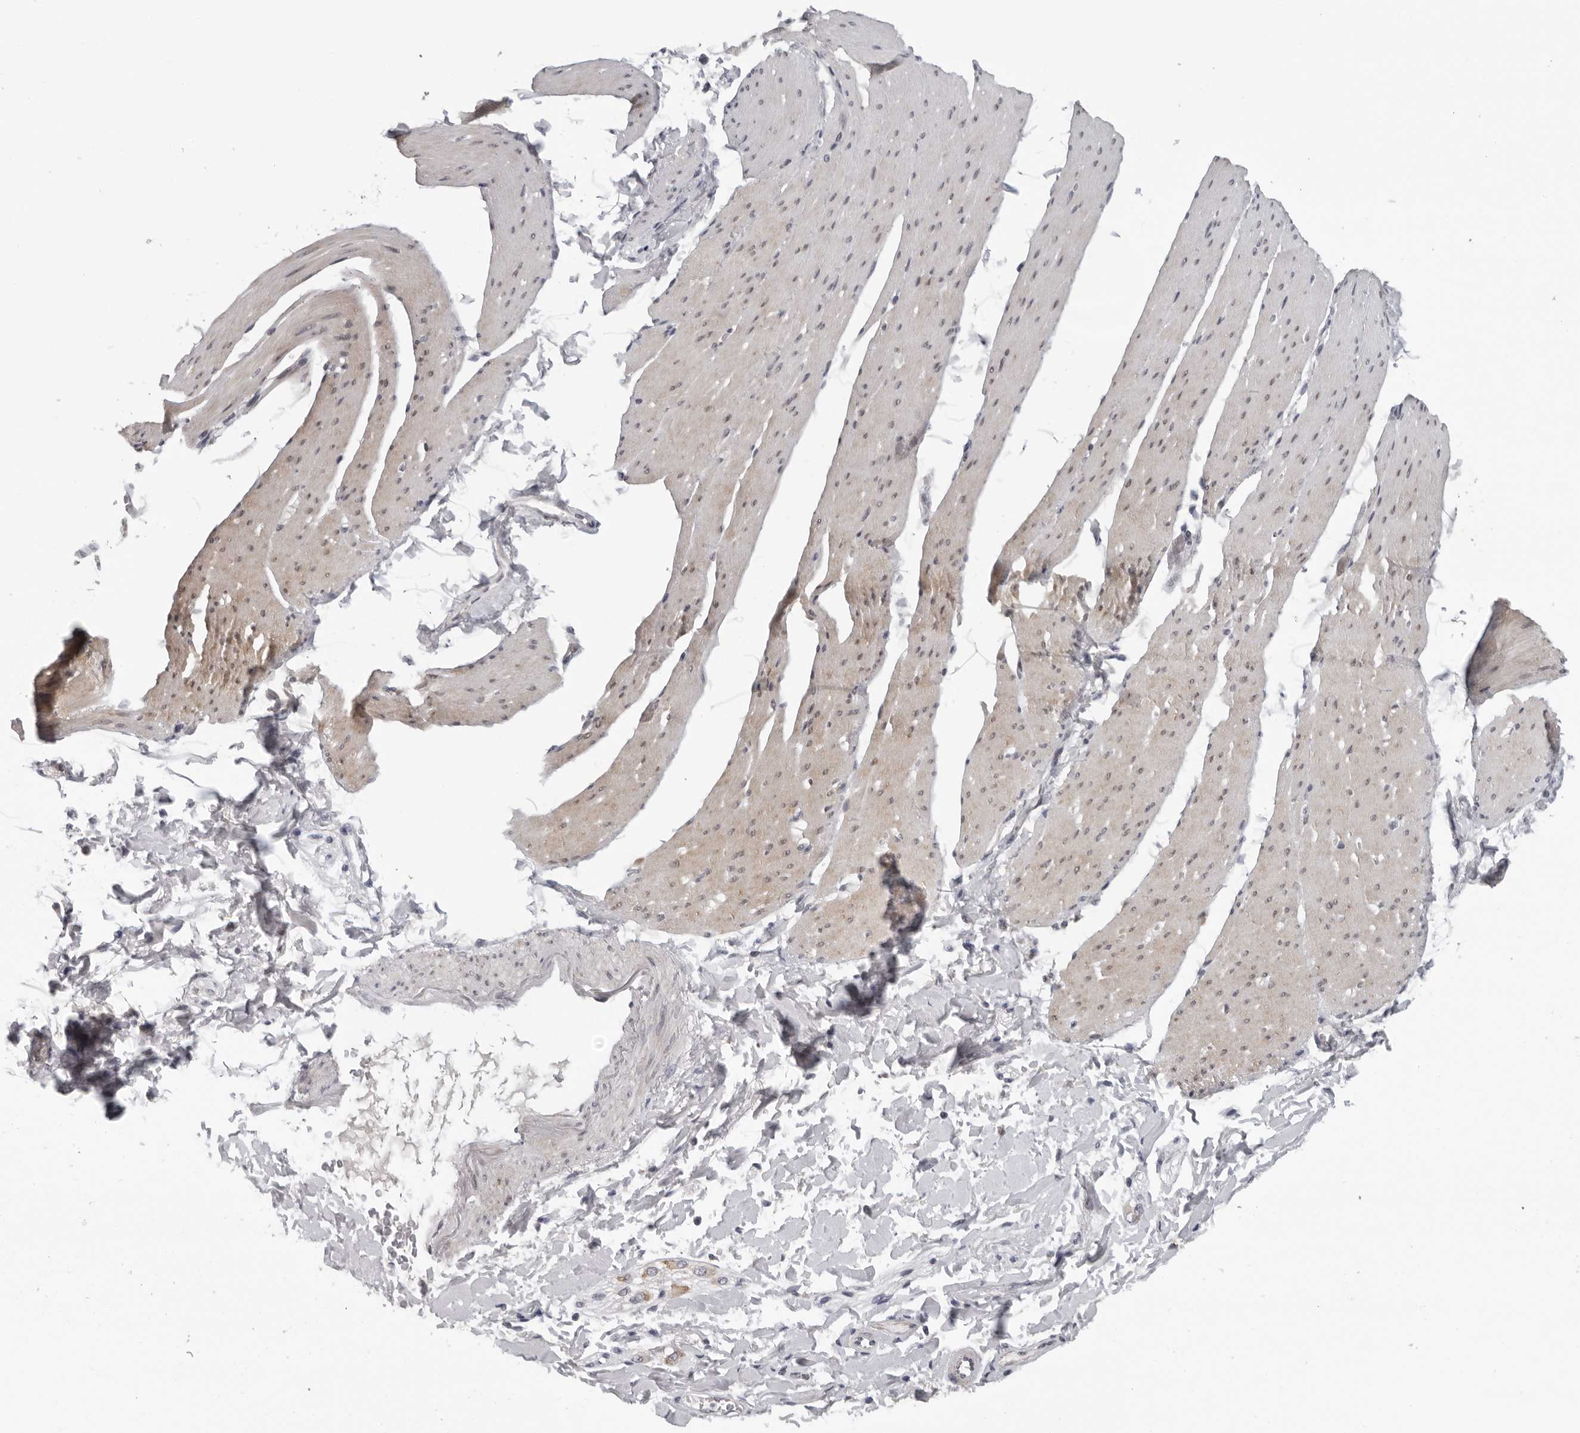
{"staining": {"intensity": "negative", "quantity": "none", "location": "none"}, "tissue": "smooth muscle", "cell_type": "Smooth muscle cells", "image_type": "normal", "snomed": [{"axis": "morphology", "description": "Normal tissue, NOS"}, {"axis": "topography", "description": "Smooth muscle"}, {"axis": "topography", "description": "Small intestine"}], "caption": "Human smooth muscle stained for a protein using IHC demonstrates no staining in smooth muscle cells.", "gene": "CPT2", "patient": {"sex": "female", "age": 84}}